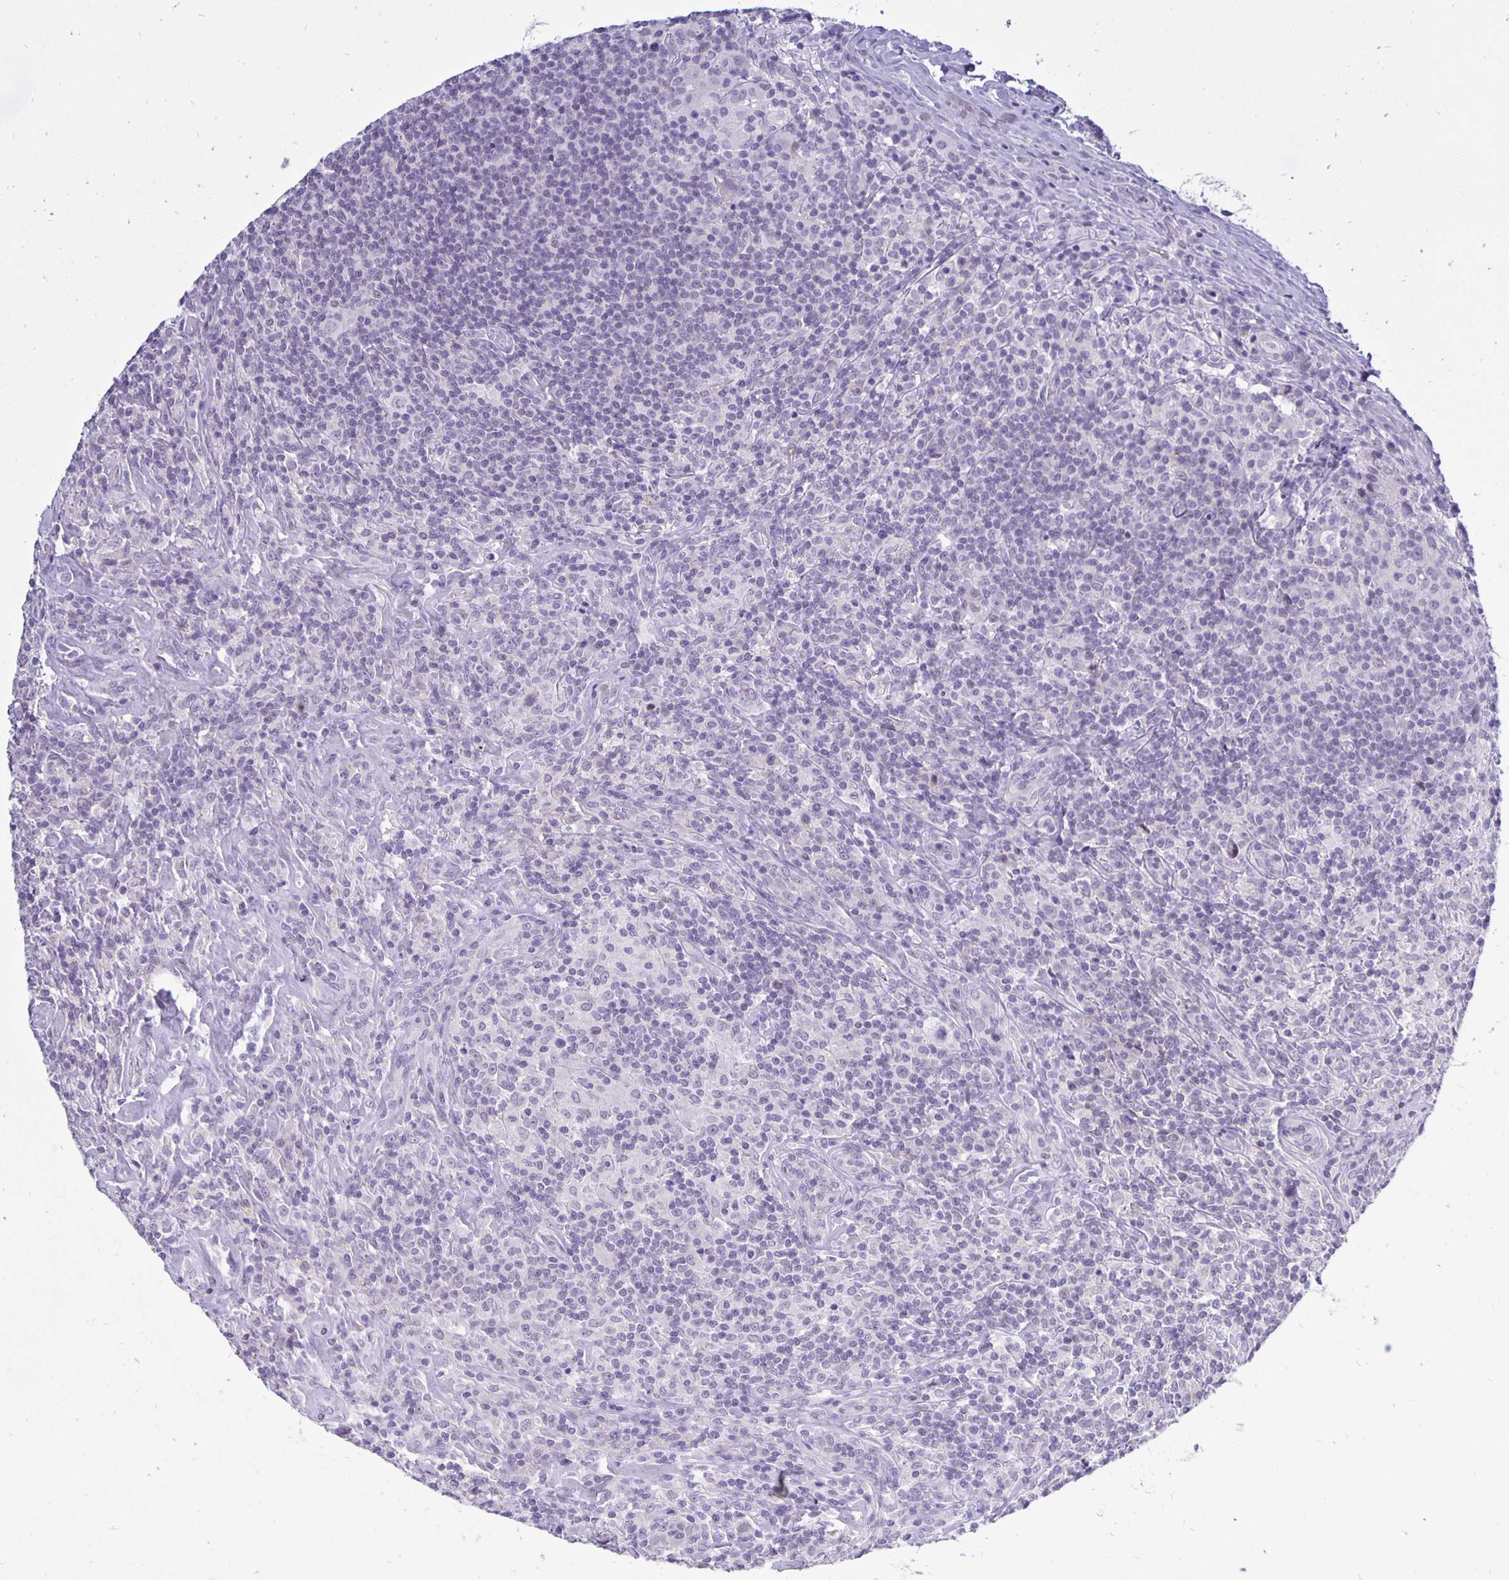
{"staining": {"intensity": "negative", "quantity": "none", "location": "none"}, "tissue": "lymphoma", "cell_type": "Tumor cells", "image_type": "cancer", "snomed": [{"axis": "morphology", "description": "Hodgkin's disease, NOS"}, {"axis": "morphology", "description": "Hodgkin's lymphoma, nodular sclerosis"}, {"axis": "topography", "description": "Lymph node"}], "caption": "Tumor cells are negative for brown protein staining in Hodgkin's lymphoma, nodular sclerosis.", "gene": "ERBB2", "patient": {"sex": "female", "age": 10}}